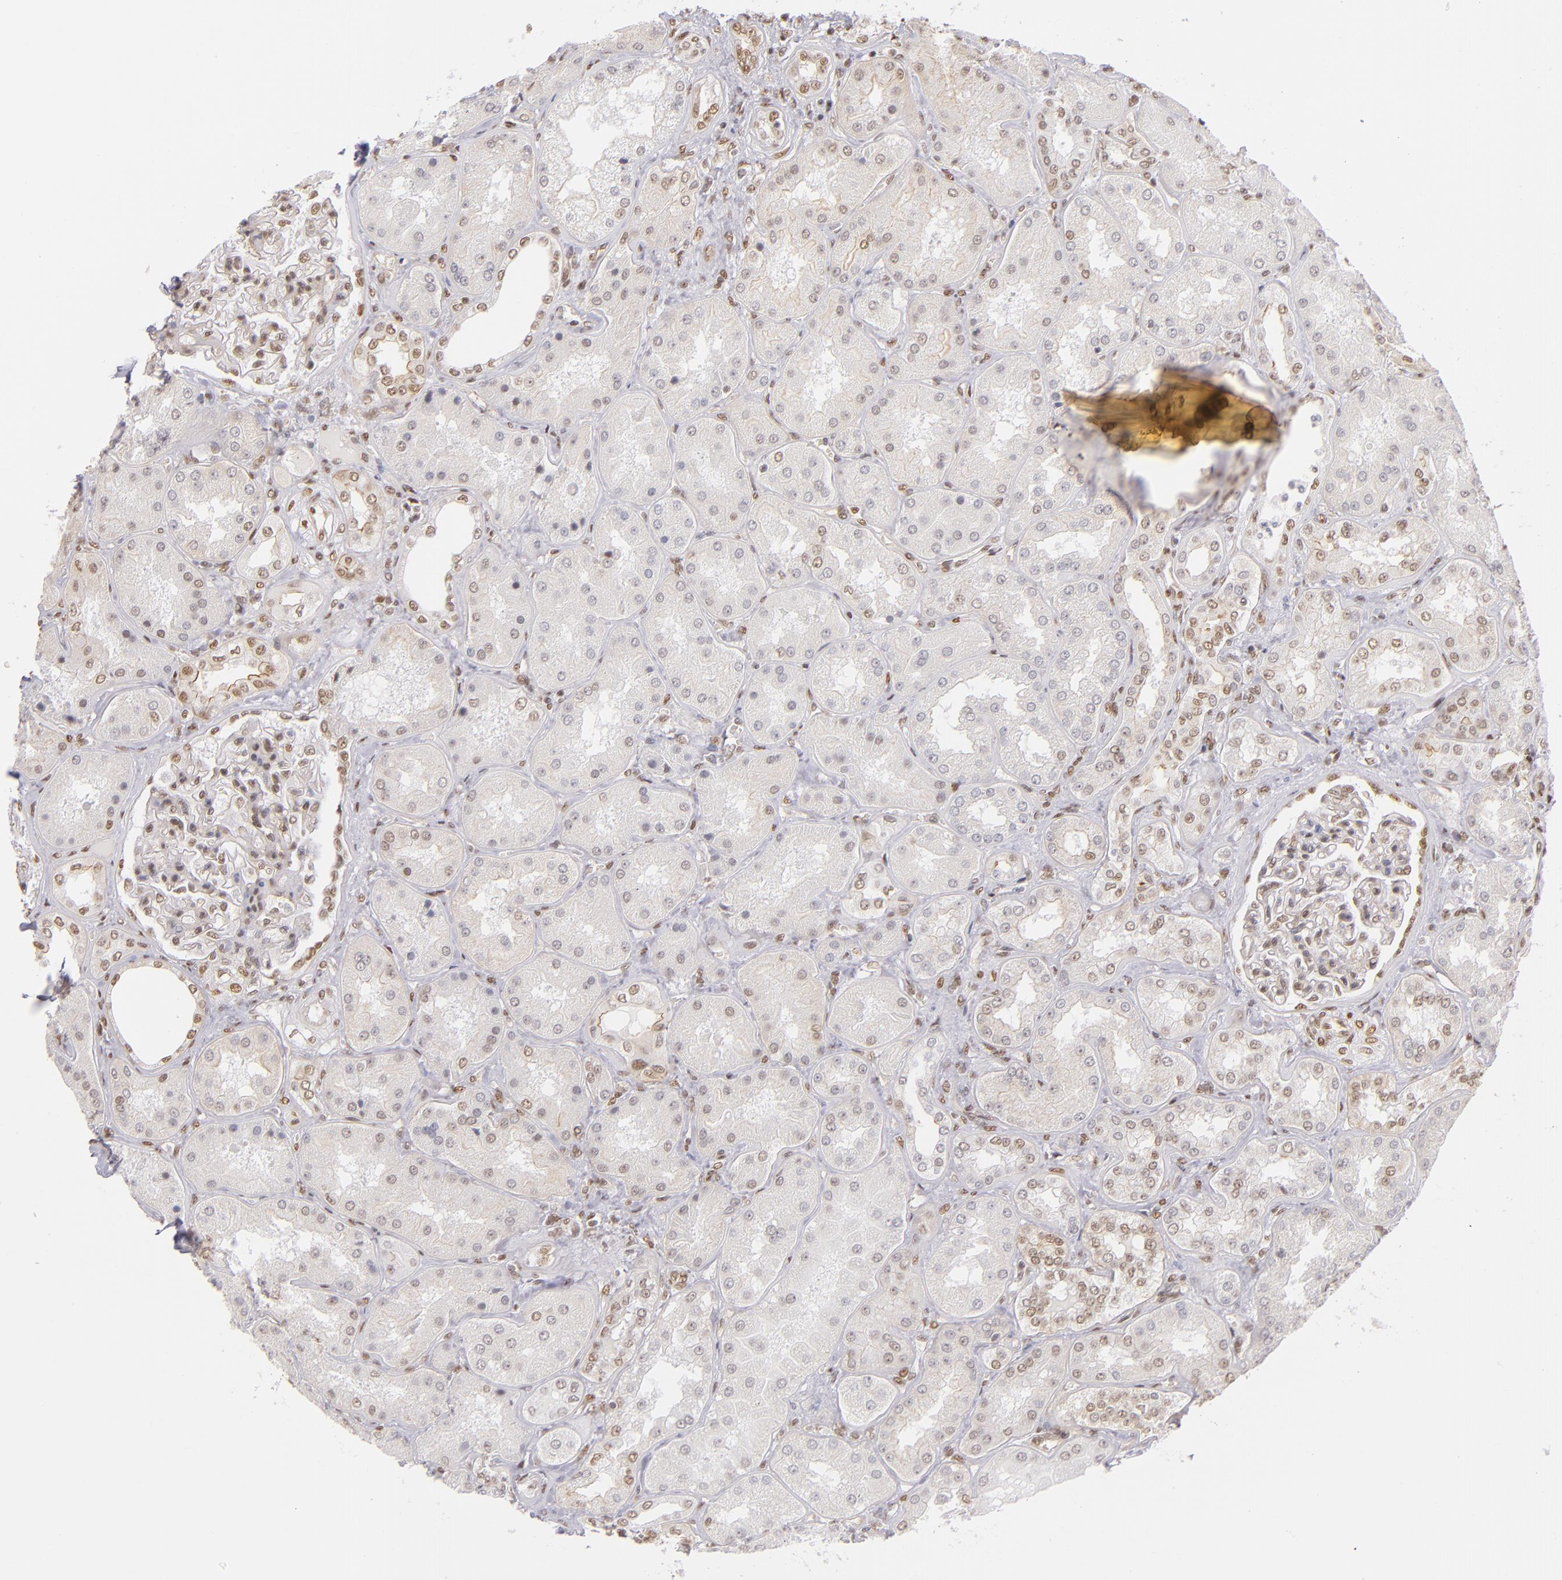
{"staining": {"intensity": "weak", "quantity": "25%-75%", "location": "nuclear"}, "tissue": "kidney", "cell_type": "Cells in glomeruli", "image_type": "normal", "snomed": [{"axis": "morphology", "description": "Normal tissue, NOS"}, {"axis": "topography", "description": "Kidney"}], "caption": "This histopathology image reveals immunohistochemistry (IHC) staining of normal human kidney, with low weak nuclear positivity in approximately 25%-75% of cells in glomeruli.", "gene": "NCOR2", "patient": {"sex": "female", "age": 56}}